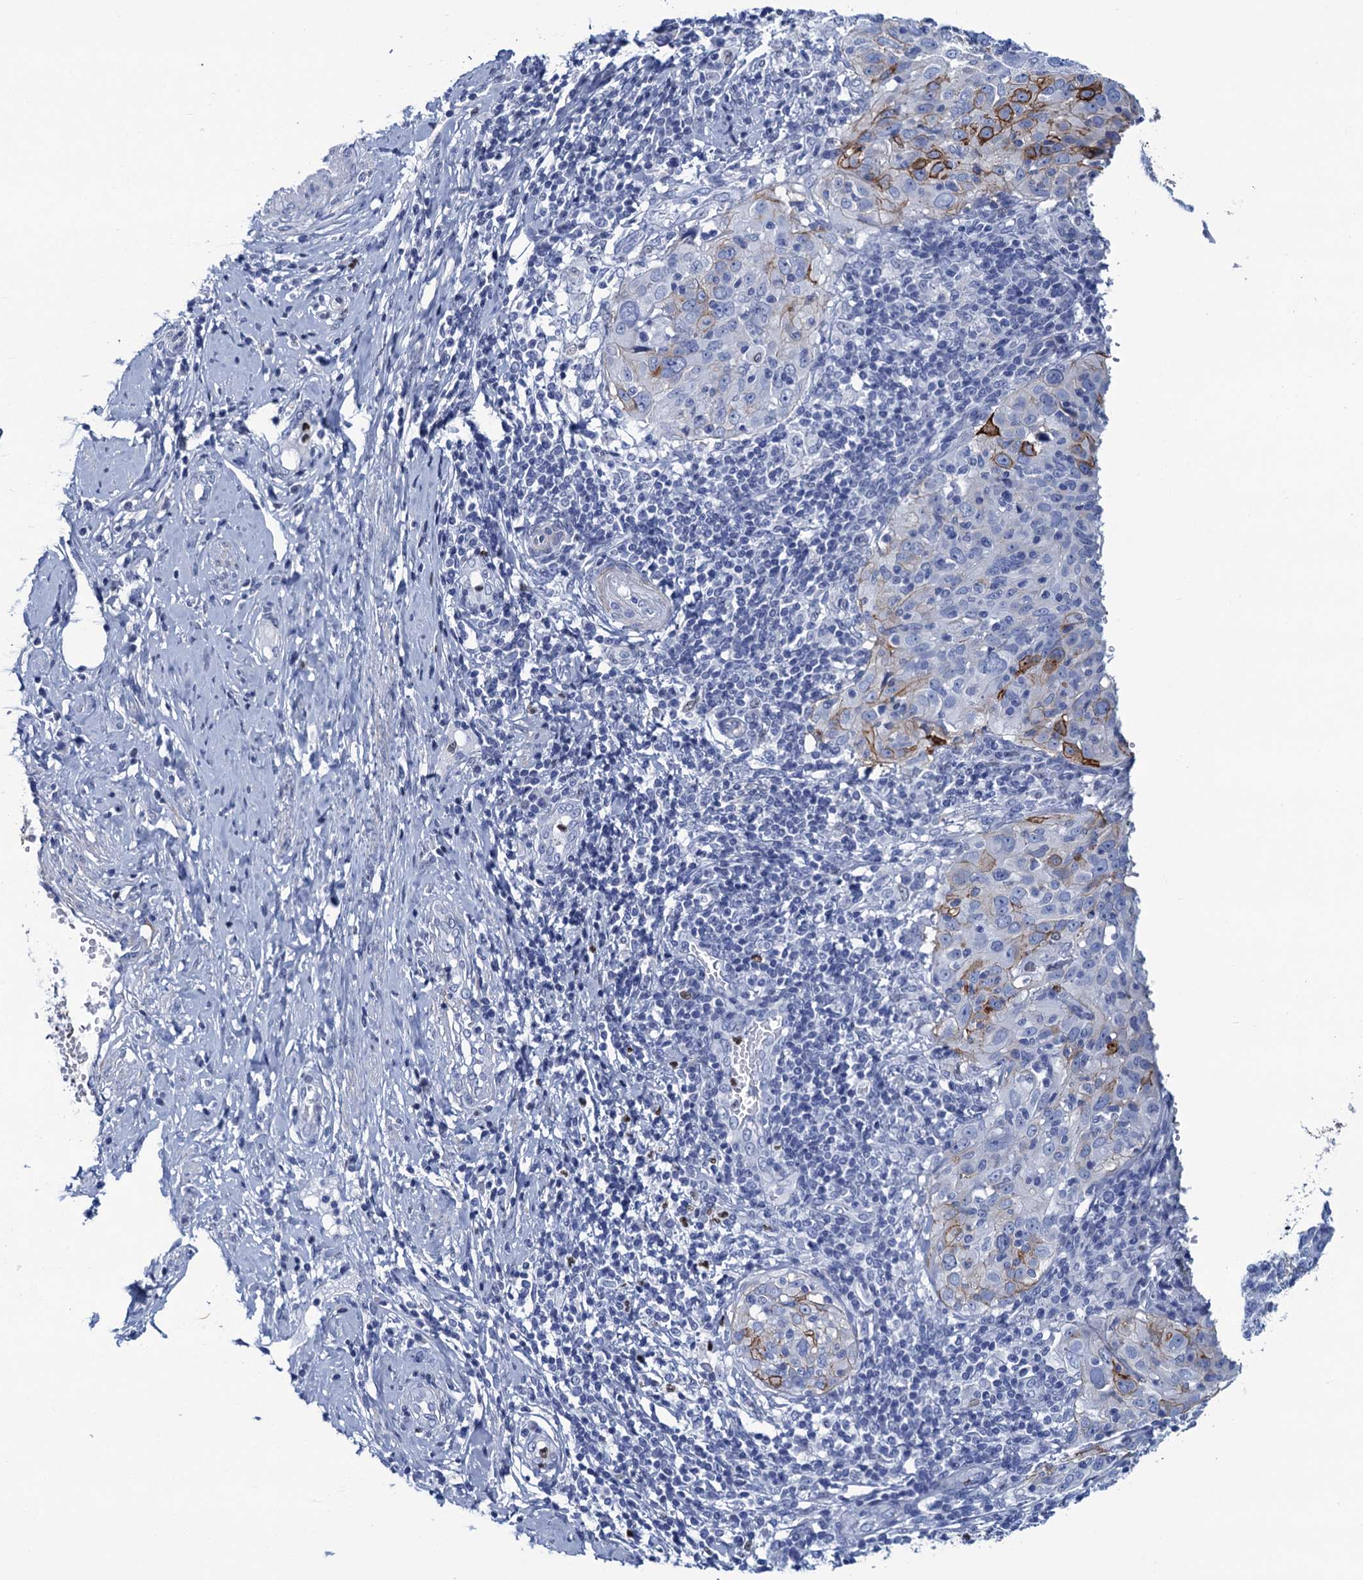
{"staining": {"intensity": "moderate", "quantity": "<25%", "location": "cytoplasmic/membranous"}, "tissue": "cervical cancer", "cell_type": "Tumor cells", "image_type": "cancer", "snomed": [{"axis": "morphology", "description": "Squamous cell carcinoma, NOS"}, {"axis": "topography", "description": "Cervix"}], "caption": "The micrograph demonstrates a brown stain indicating the presence of a protein in the cytoplasmic/membranous of tumor cells in cervical cancer (squamous cell carcinoma).", "gene": "RHCG", "patient": {"sex": "female", "age": 31}}